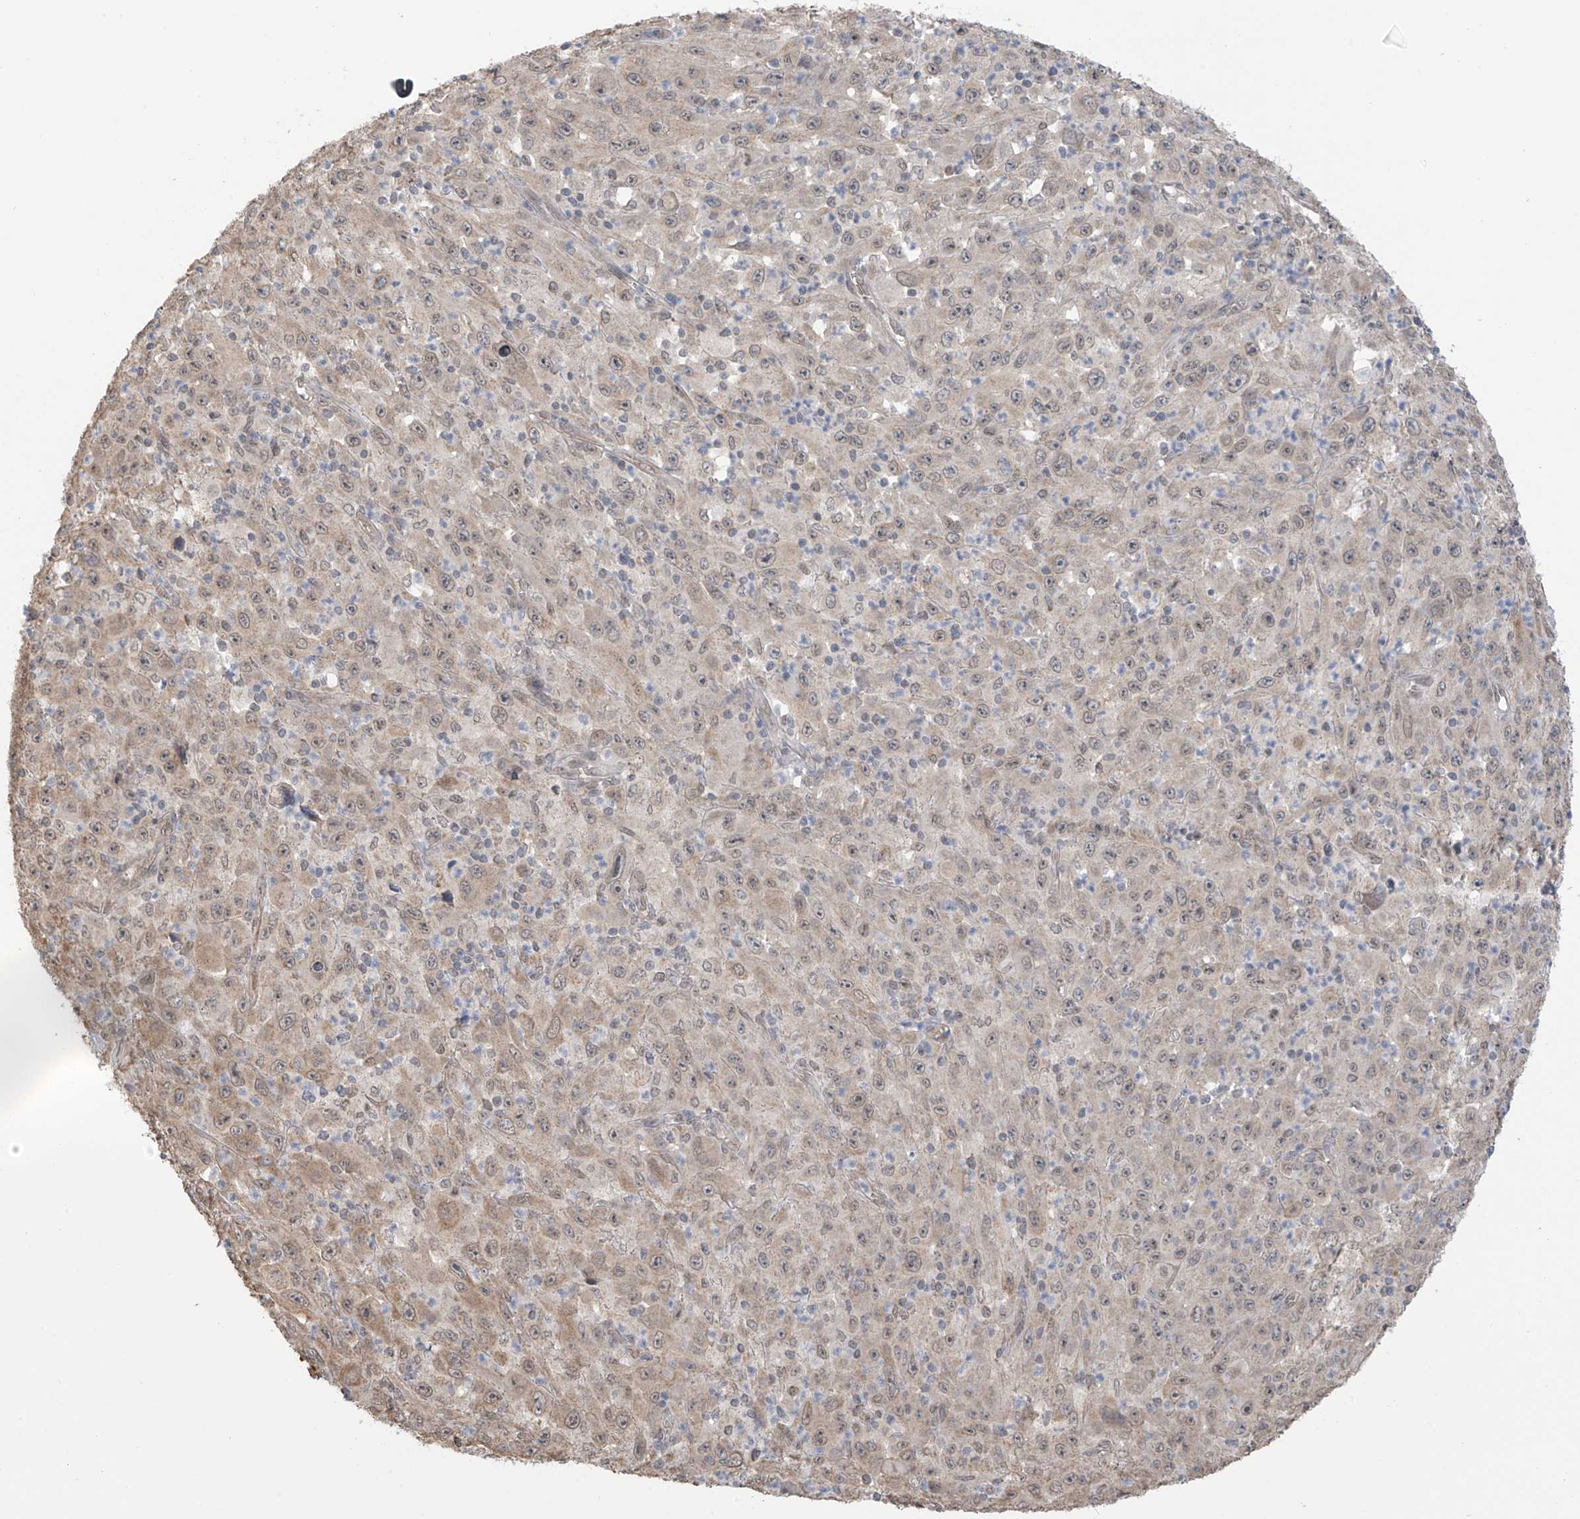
{"staining": {"intensity": "weak", "quantity": ">75%", "location": "cytoplasmic/membranous,nuclear"}, "tissue": "melanoma", "cell_type": "Tumor cells", "image_type": "cancer", "snomed": [{"axis": "morphology", "description": "Malignant melanoma, Metastatic site"}, {"axis": "topography", "description": "Skin"}], "caption": "Immunohistochemistry (IHC) (DAB (3,3'-diaminobenzidine)) staining of human malignant melanoma (metastatic site) displays weak cytoplasmic/membranous and nuclear protein staining in about >75% of tumor cells.", "gene": "KIAA1522", "patient": {"sex": "female", "age": 56}}